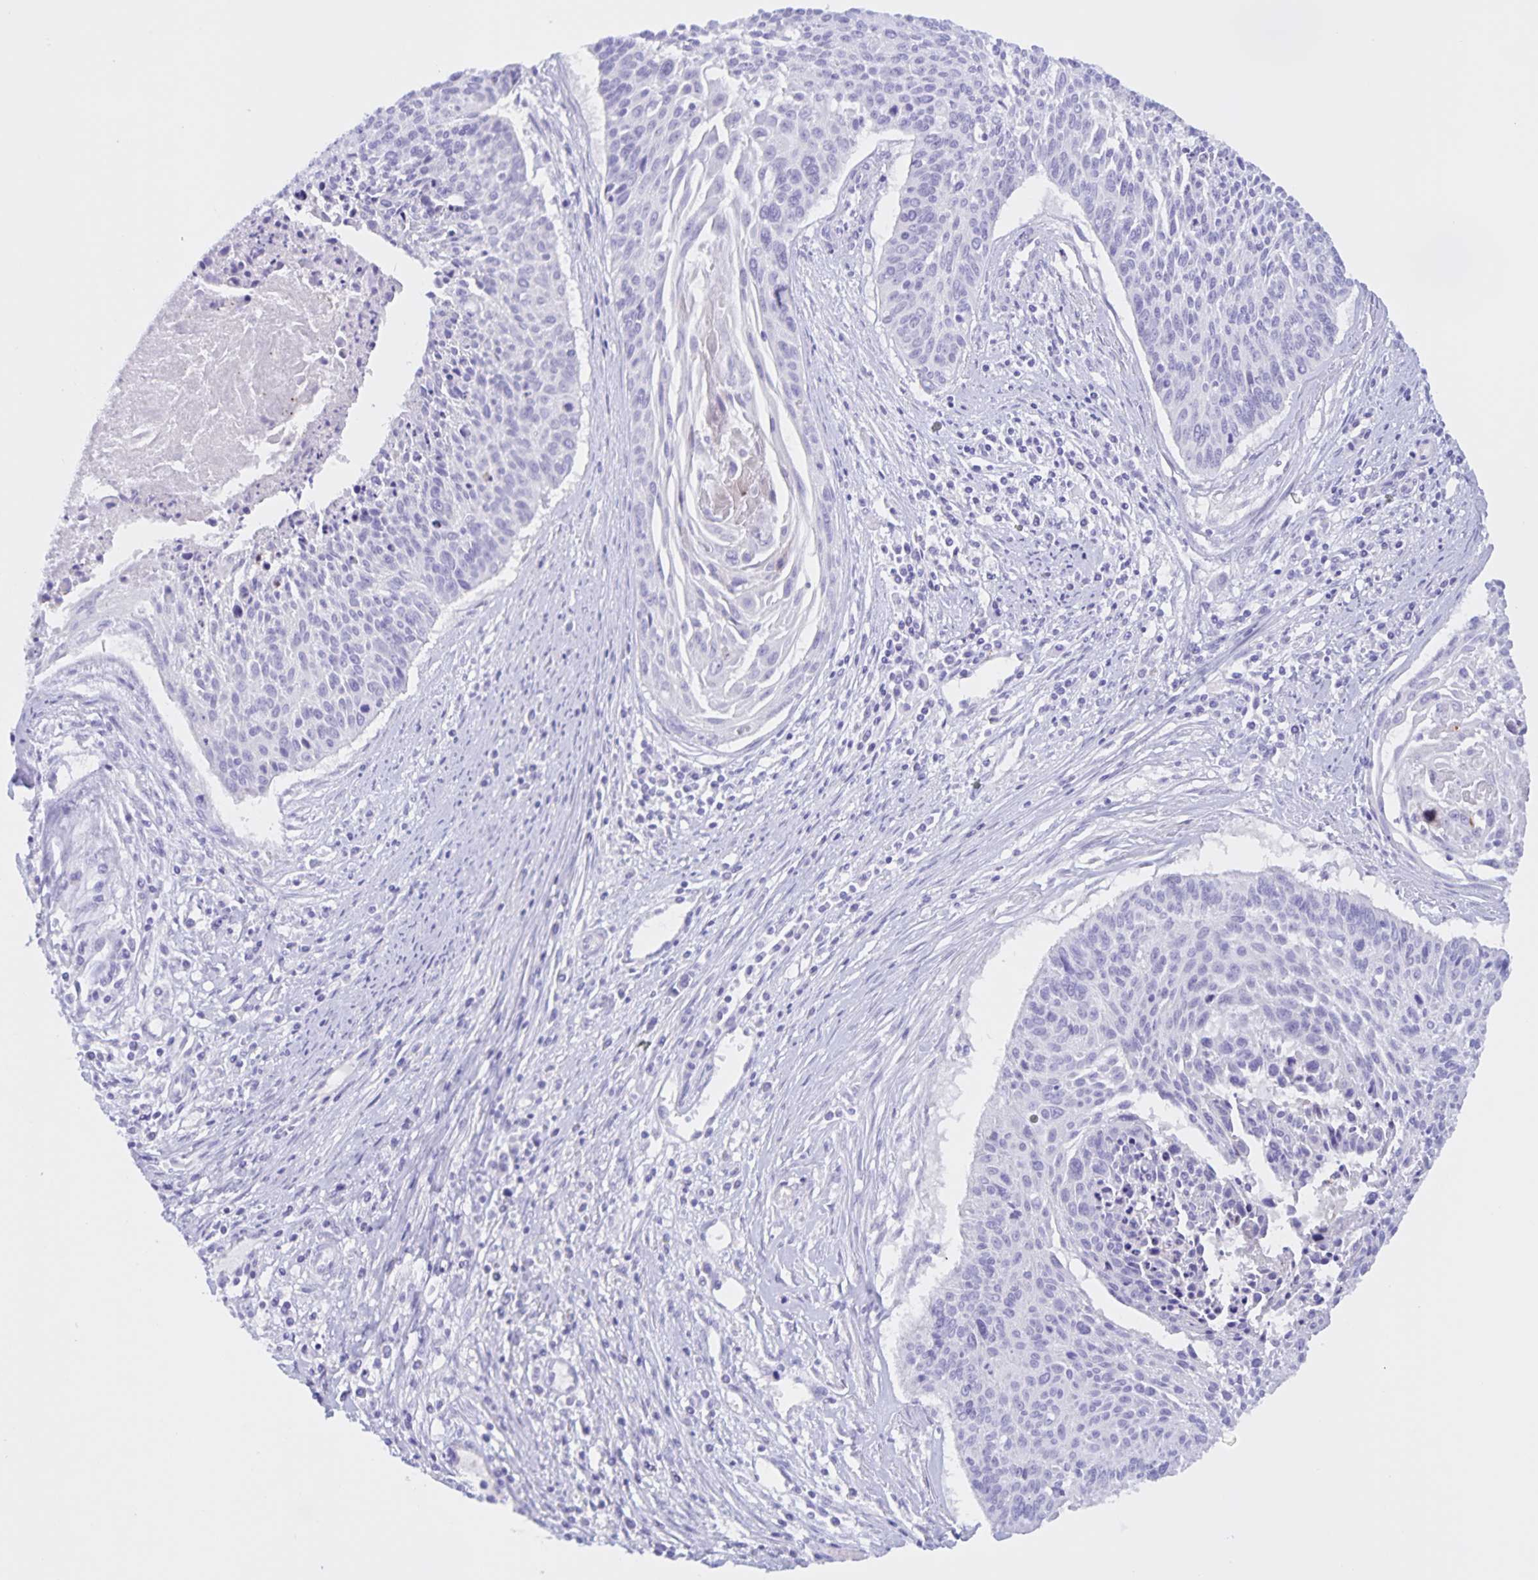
{"staining": {"intensity": "negative", "quantity": "none", "location": "none"}, "tissue": "cervical cancer", "cell_type": "Tumor cells", "image_type": "cancer", "snomed": [{"axis": "morphology", "description": "Squamous cell carcinoma, NOS"}, {"axis": "topography", "description": "Cervix"}], "caption": "Histopathology image shows no significant protein expression in tumor cells of cervical cancer.", "gene": "TGIF2LX", "patient": {"sex": "female", "age": 55}}